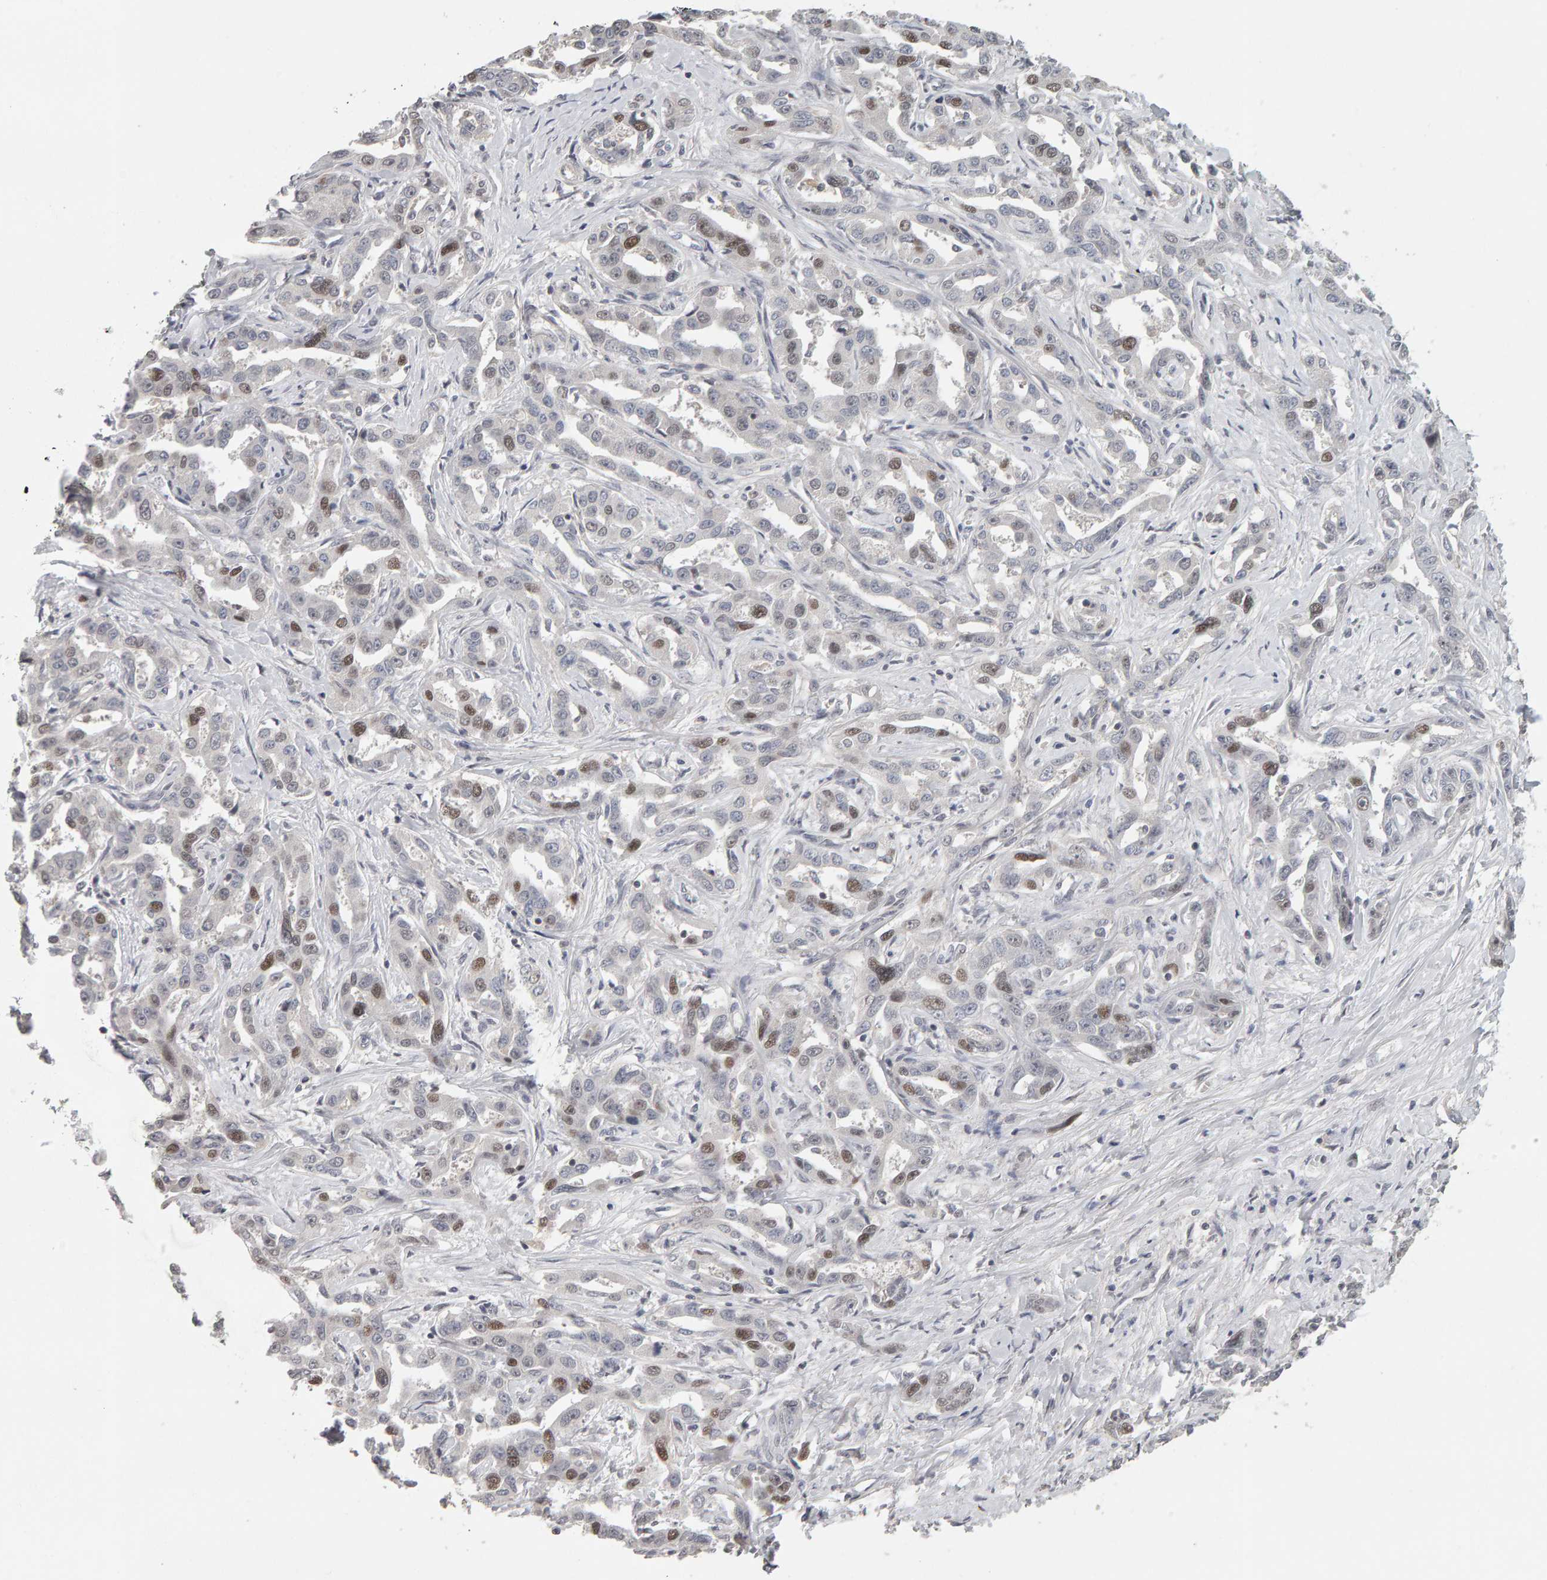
{"staining": {"intensity": "negative", "quantity": "none", "location": "none"}, "tissue": "liver cancer", "cell_type": "Tumor cells", "image_type": "cancer", "snomed": [{"axis": "morphology", "description": "Cholangiocarcinoma"}, {"axis": "topography", "description": "Liver"}], "caption": "The immunohistochemistry (IHC) micrograph has no significant positivity in tumor cells of cholangiocarcinoma (liver) tissue.", "gene": "TEFM", "patient": {"sex": "male", "age": 59}}